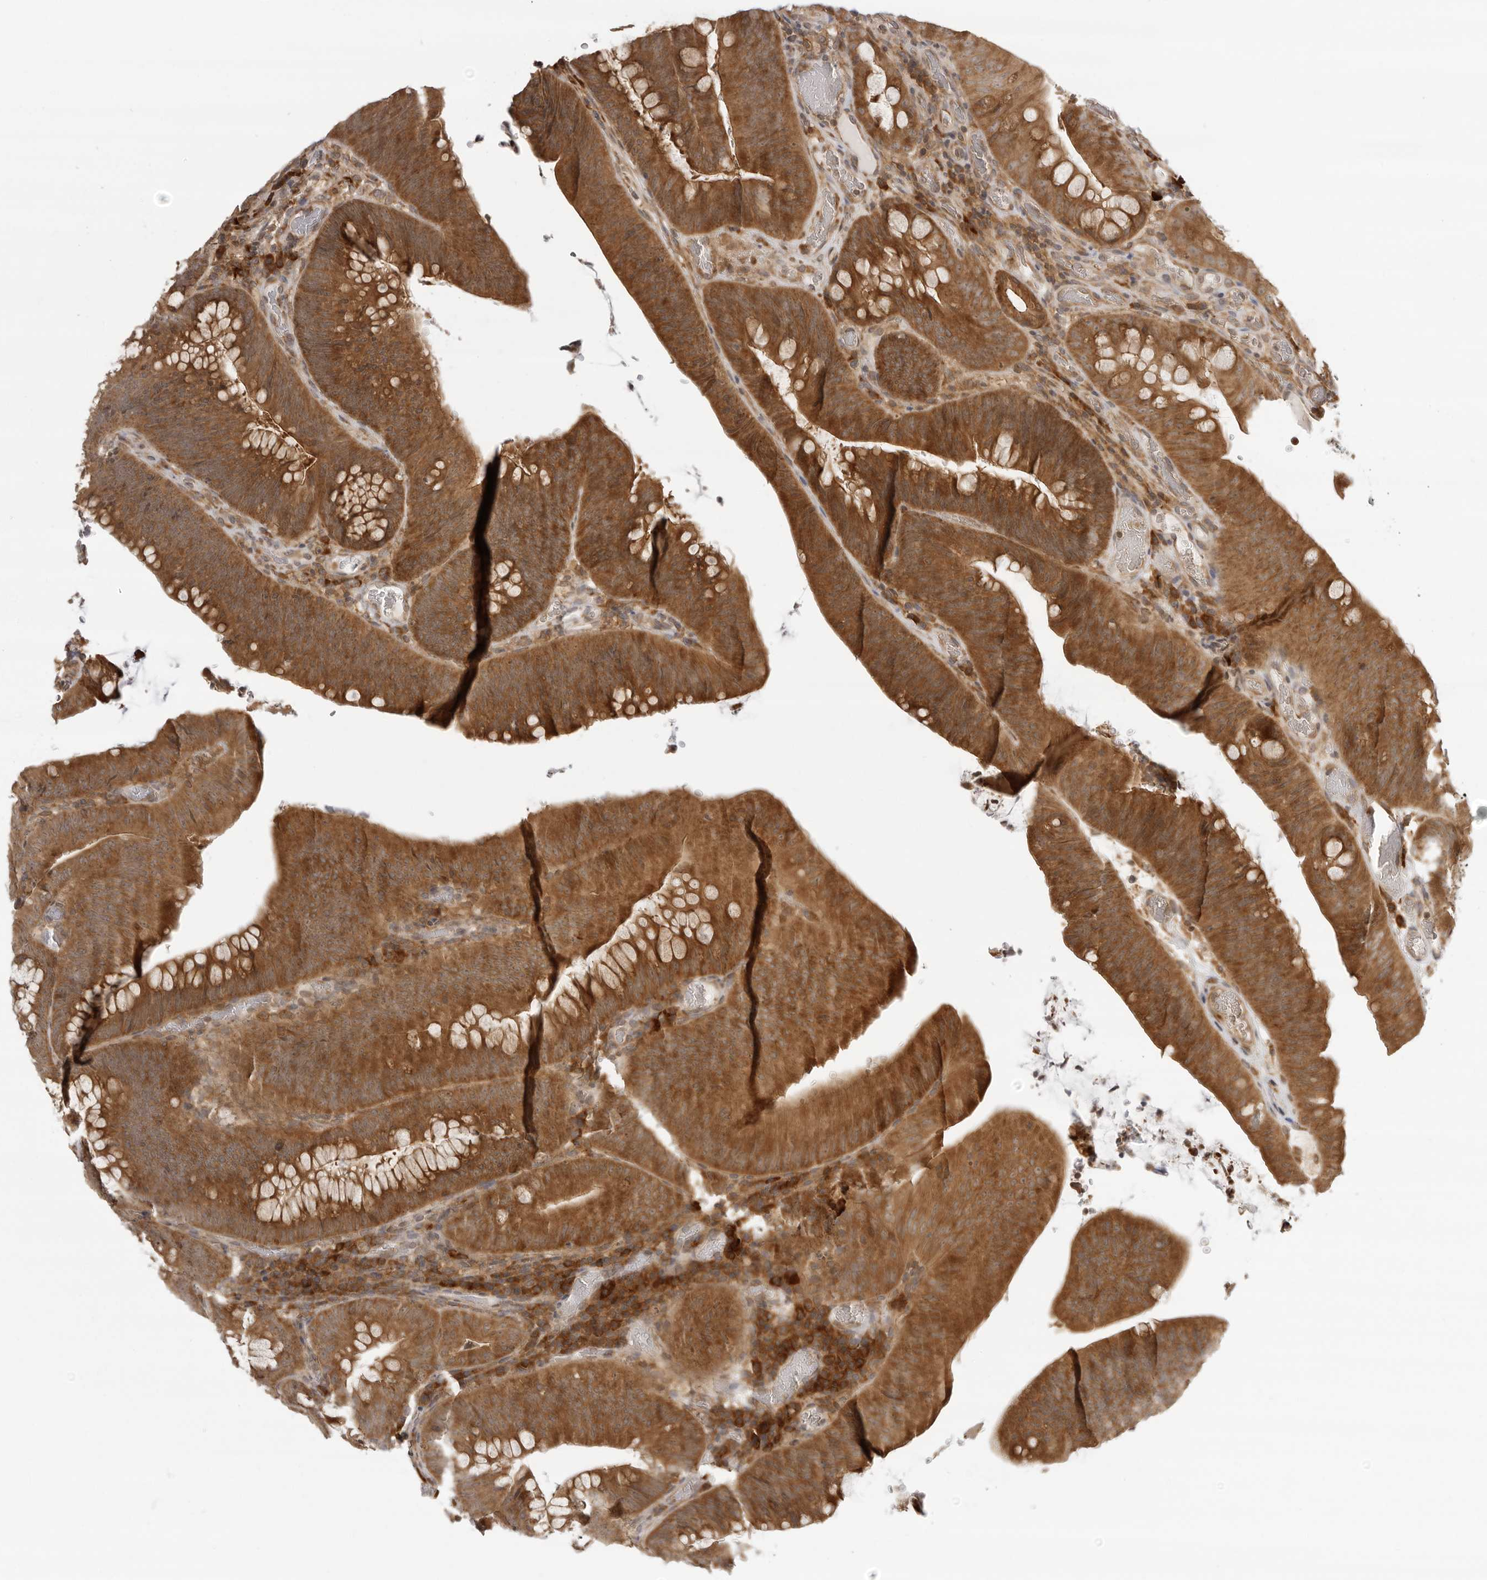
{"staining": {"intensity": "strong", "quantity": ">75%", "location": "cytoplasmic/membranous"}, "tissue": "colorectal cancer", "cell_type": "Tumor cells", "image_type": "cancer", "snomed": [{"axis": "morphology", "description": "Normal tissue, NOS"}, {"axis": "topography", "description": "Colon"}], "caption": "Tumor cells demonstrate high levels of strong cytoplasmic/membranous positivity in approximately >75% of cells in colorectal cancer.", "gene": "PRRC2A", "patient": {"sex": "female", "age": 82}}